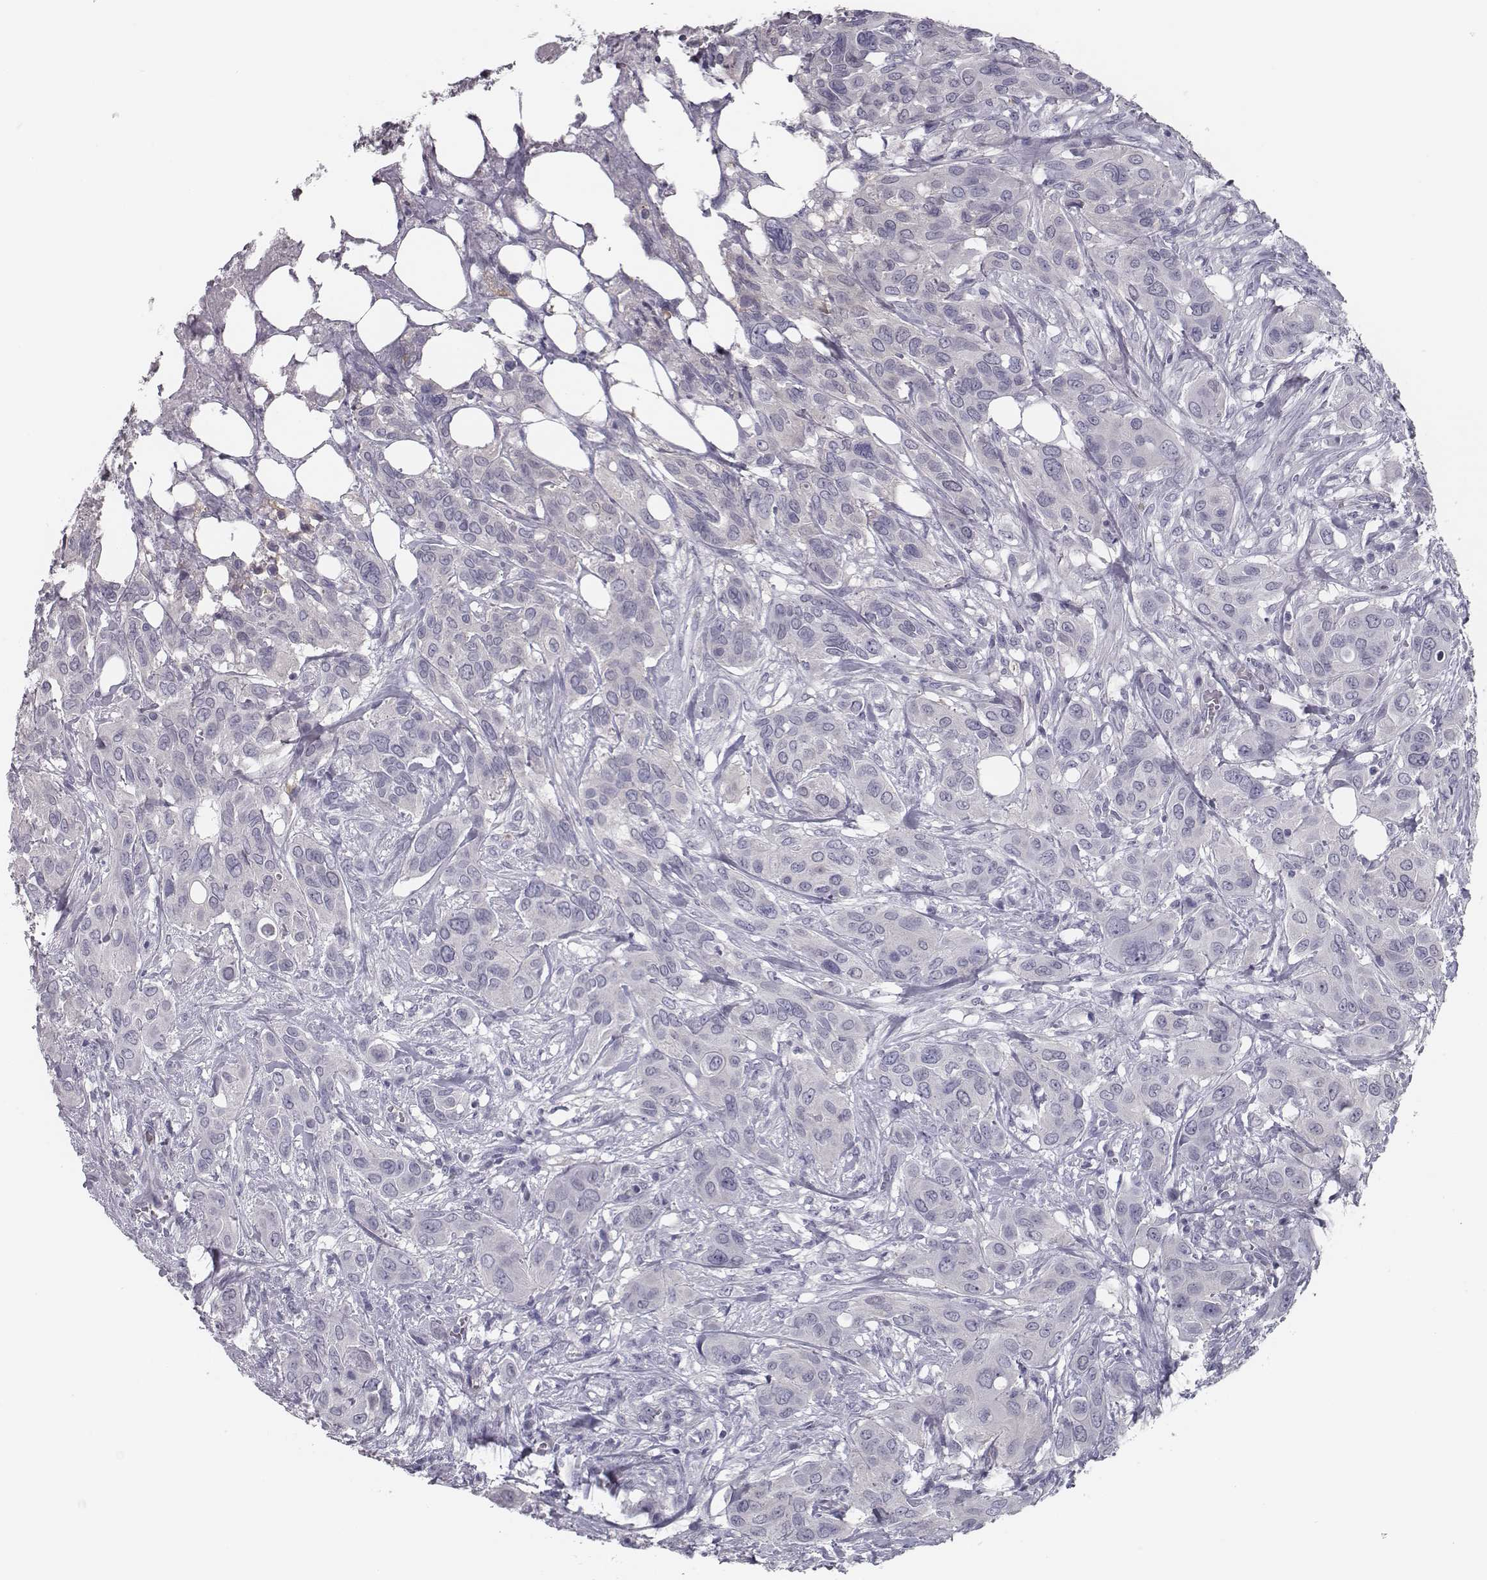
{"staining": {"intensity": "negative", "quantity": "none", "location": "none"}, "tissue": "urothelial cancer", "cell_type": "Tumor cells", "image_type": "cancer", "snomed": [{"axis": "morphology", "description": "Urothelial carcinoma, NOS"}, {"axis": "morphology", "description": "Urothelial carcinoma, High grade"}, {"axis": "topography", "description": "Urinary bladder"}], "caption": "High magnification brightfield microscopy of urothelial cancer stained with DAB (brown) and counterstained with hematoxylin (blue): tumor cells show no significant positivity.", "gene": "ISYNA1", "patient": {"sex": "male", "age": 63}}